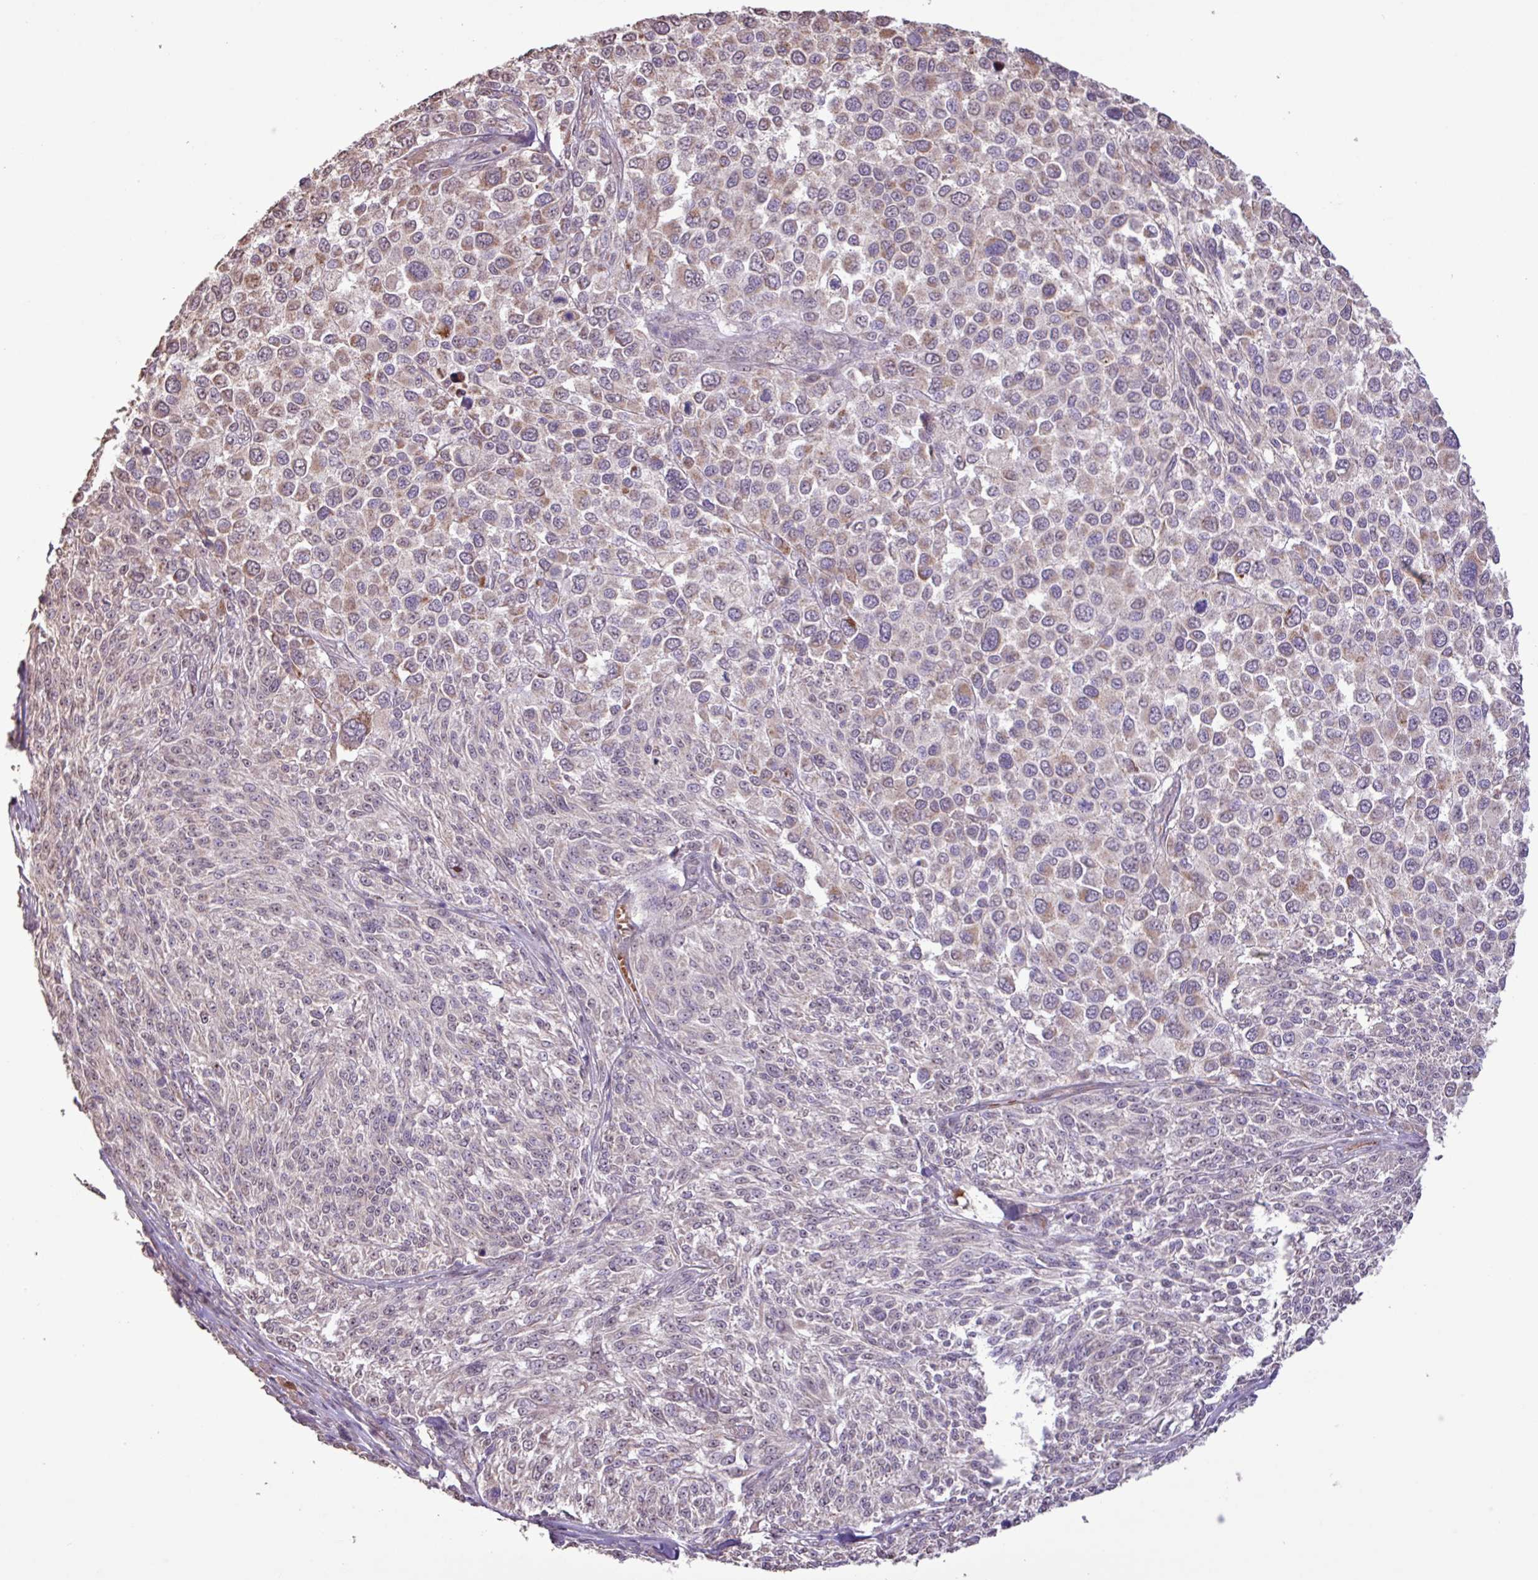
{"staining": {"intensity": "weak", "quantity": "25%-75%", "location": "nuclear"}, "tissue": "melanoma", "cell_type": "Tumor cells", "image_type": "cancer", "snomed": [{"axis": "morphology", "description": "Malignant melanoma, NOS"}, {"axis": "topography", "description": "Skin of trunk"}], "caption": "Protein staining shows weak nuclear staining in about 25%-75% of tumor cells in melanoma.", "gene": "L3MBTL3", "patient": {"sex": "male", "age": 71}}